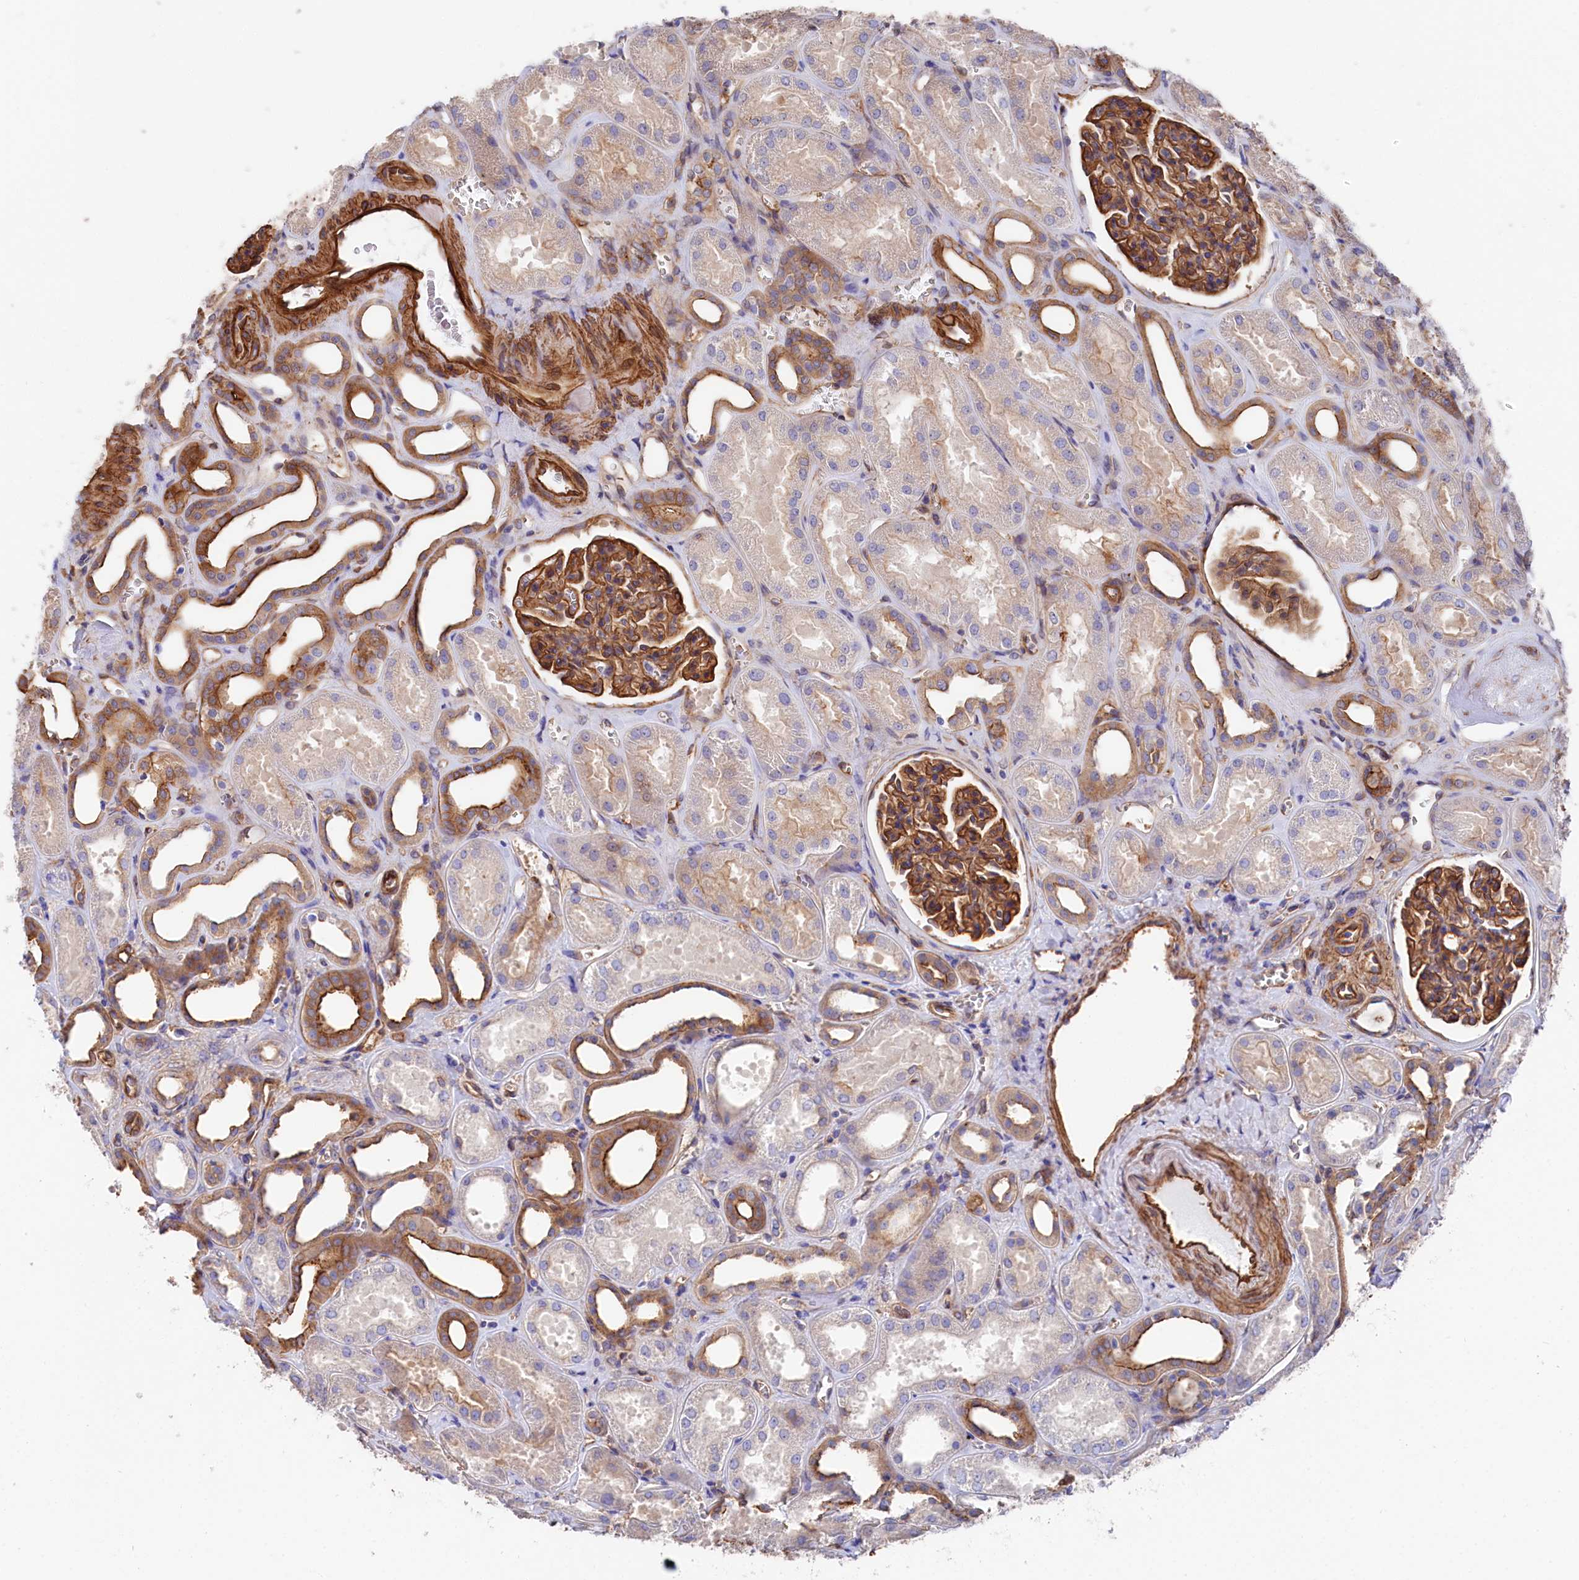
{"staining": {"intensity": "strong", "quantity": ">75%", "location": "cytoplasmic/membranous"}, "tissue": "kidney", "cell_type": "Cells in glomeruli", "image_type": "normal", "snomed": [{"axis": "morphology", "description": "Normal tissue, NOS"}, {"axis": "morphology", "description": "Adenocarcinoma, NOS"}, {"axis": "topography", "description": "Kidney"}], "caption": "Cells in glomeruli reveal strong cytoplasmic/membranous staining in approximately >75% of cells in unremarkable kidney. The staining was performed using DAB (3,3'-diaminobenzidine) to visualize the protein expression in brown, while the nuclei were stained in blue with hematoxylin (Magnification: 20x).", "gene": "TNKS1BP1", "patient": {"sex": "female", "age": 68}}